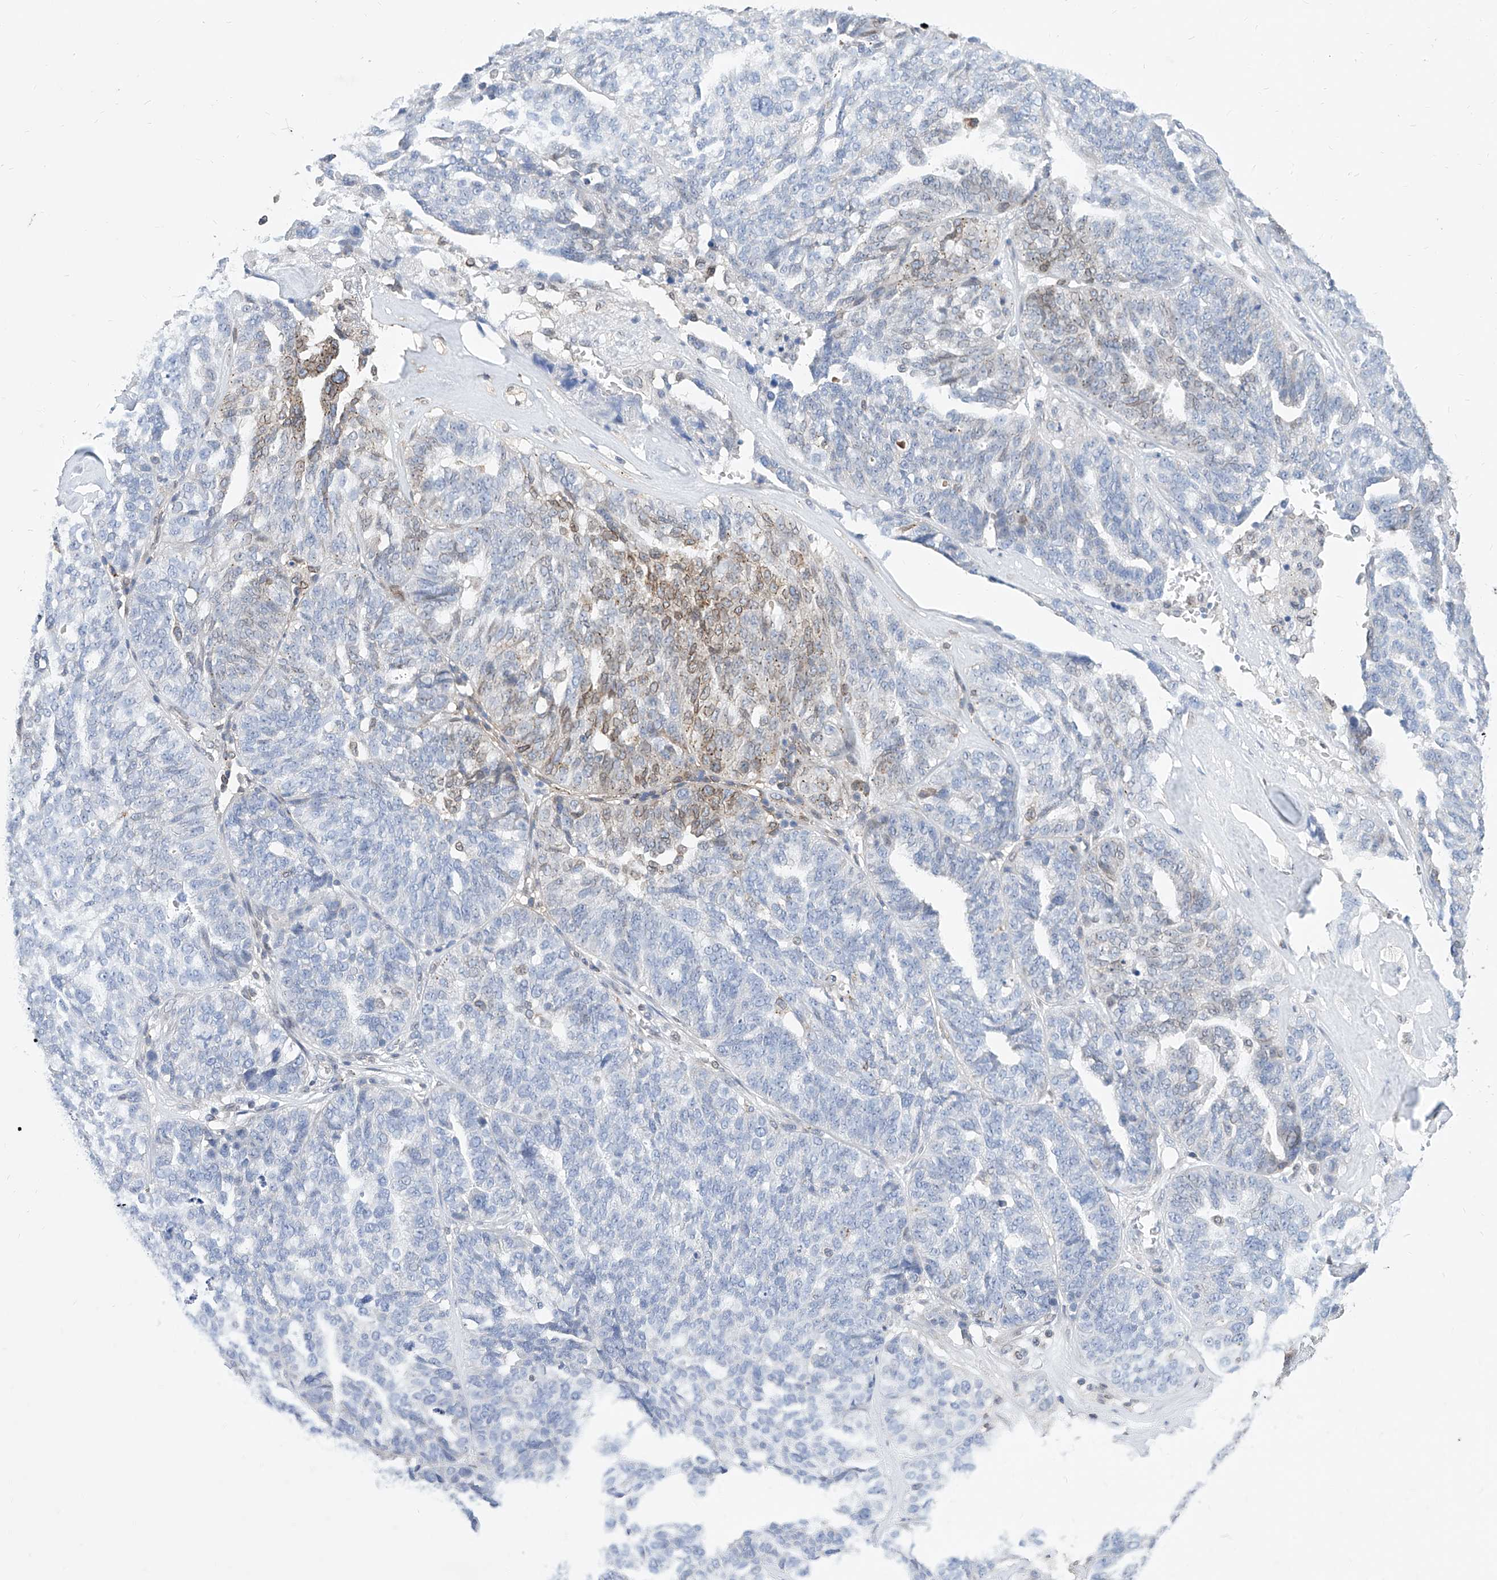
{"staining": {"intensity": "weak", "quantity": "<25%", "location": "cytoplasmic/membranous,nuclear"}, "tissue": "ovarian cancer", "cell_type": "Tumor cells", "image_type": "cancer", "snomed": [{"axis": "morphology", "description": "Cystadenocarcinoma, serous, NOS"}, {"axis": "topography", "description": "Ovary"}], "caption": "Ovarian cancer stained for a protein using immunohistochemistry exhibits no positivity tumor cells.", "gene": "MX2", "patient": {"sex": "female", "age": 59}}